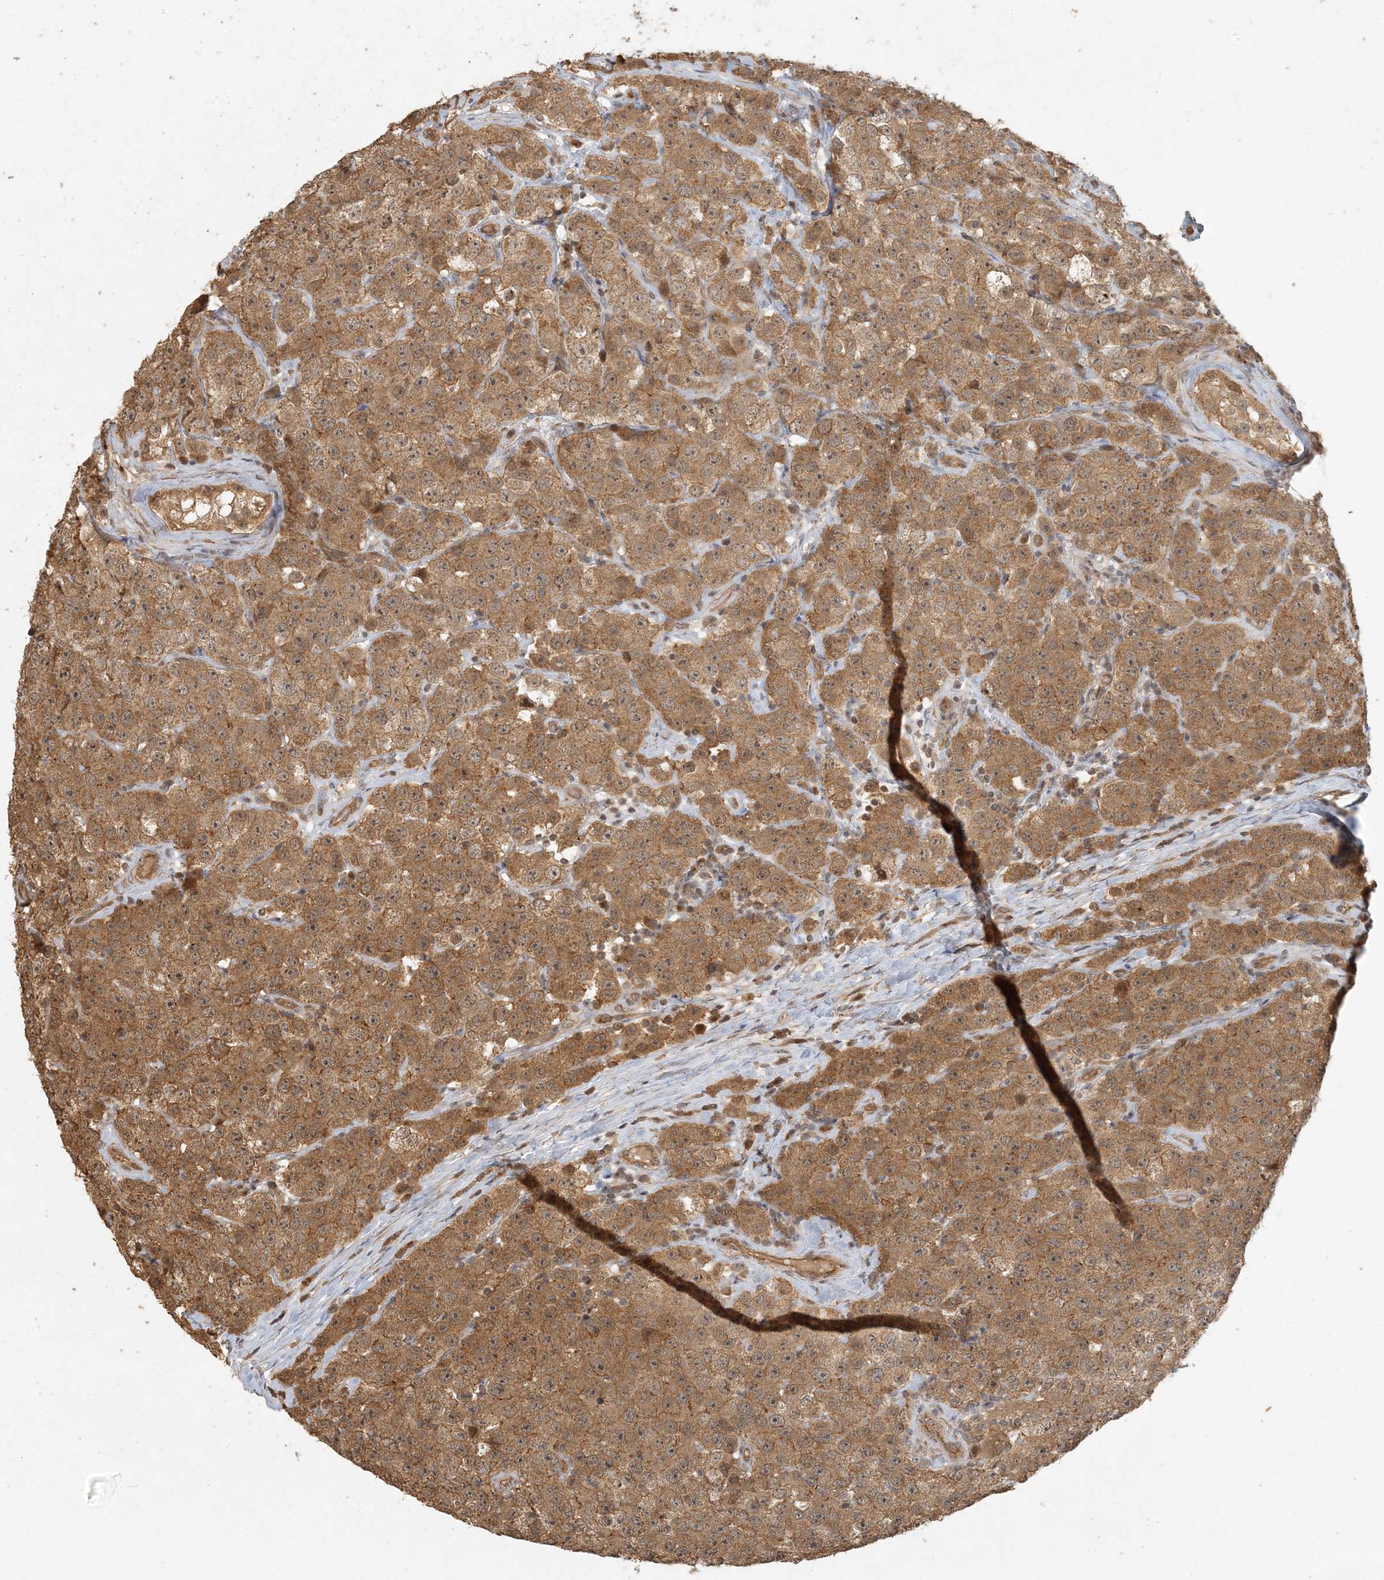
{"staining": {"intensity": "moderate", "quantity": ">75%", "location": "cytoplasmic/membranous"}, "tissue": "testis cancer", "cell_type": "Tumor cells", "image_type": "cancer", "snomed": [{"axis": "morphology", "description": "Seminoma, NOS"}, {"axis": "topography", "description": "Testis"}], "caption": "Moderate cytoplasmic/membranous staining is identified in approximately >75% of tumor cells in testis seminoma.", "gene": "AK9", "patient": {"sex": "male", "age": 28}}